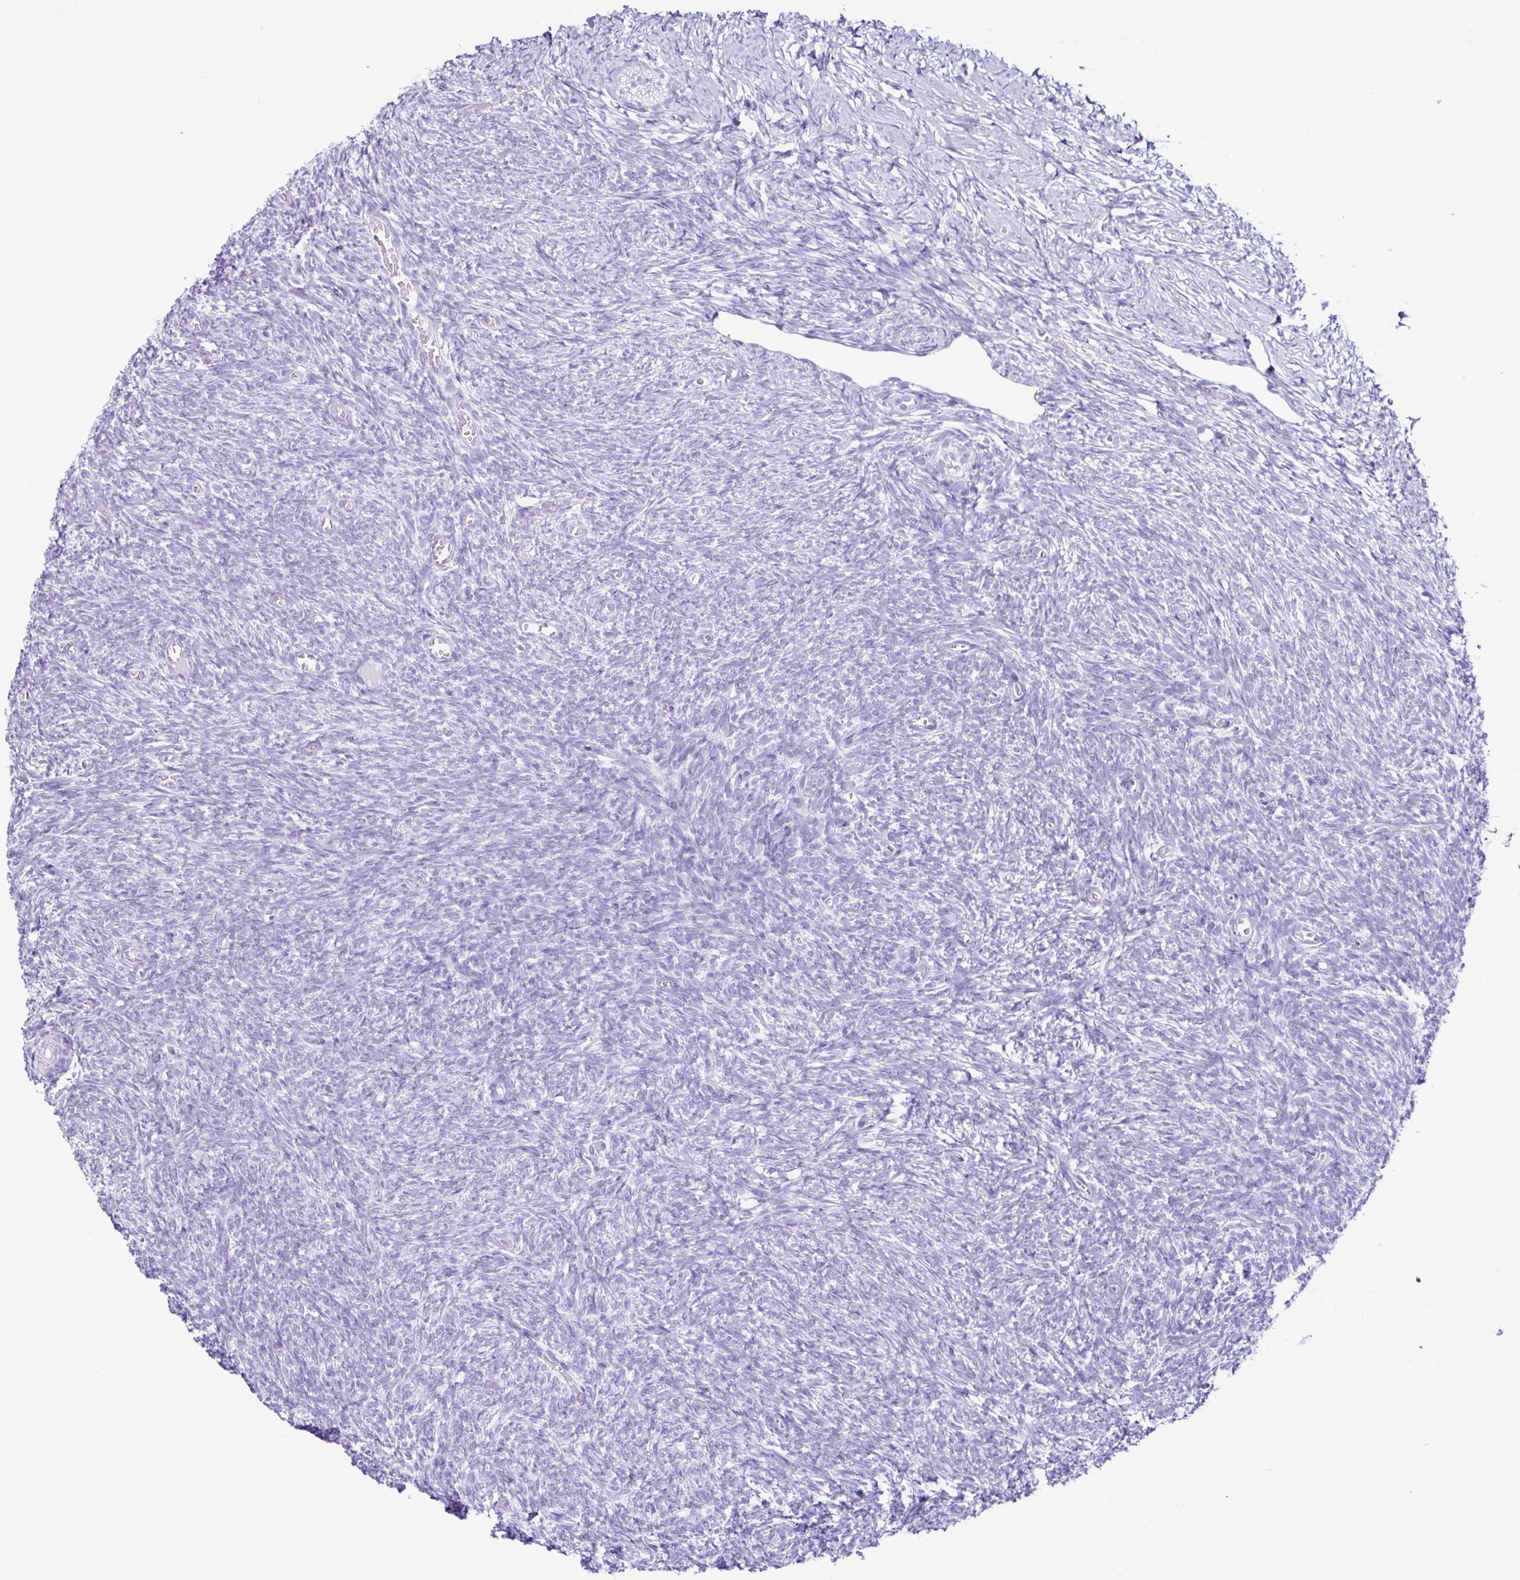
{"staining": {"intensity": "negative", "quantity": "none", "location": "none"}, "tissue": "ovary", "cell_type": "Ovarian stroma cells", "image_type": "normal", "snomed": [{"axis": "morphology", "description": "Normal tissue, NOS"}, {"axis": "topography", "description": "Ovary"}], "caption": "Ovarian stroma cells are negative for protein expression in unremarkable human ovary.", "gene": "PIGF", "patient": {"sex": "female", "age": 39}}